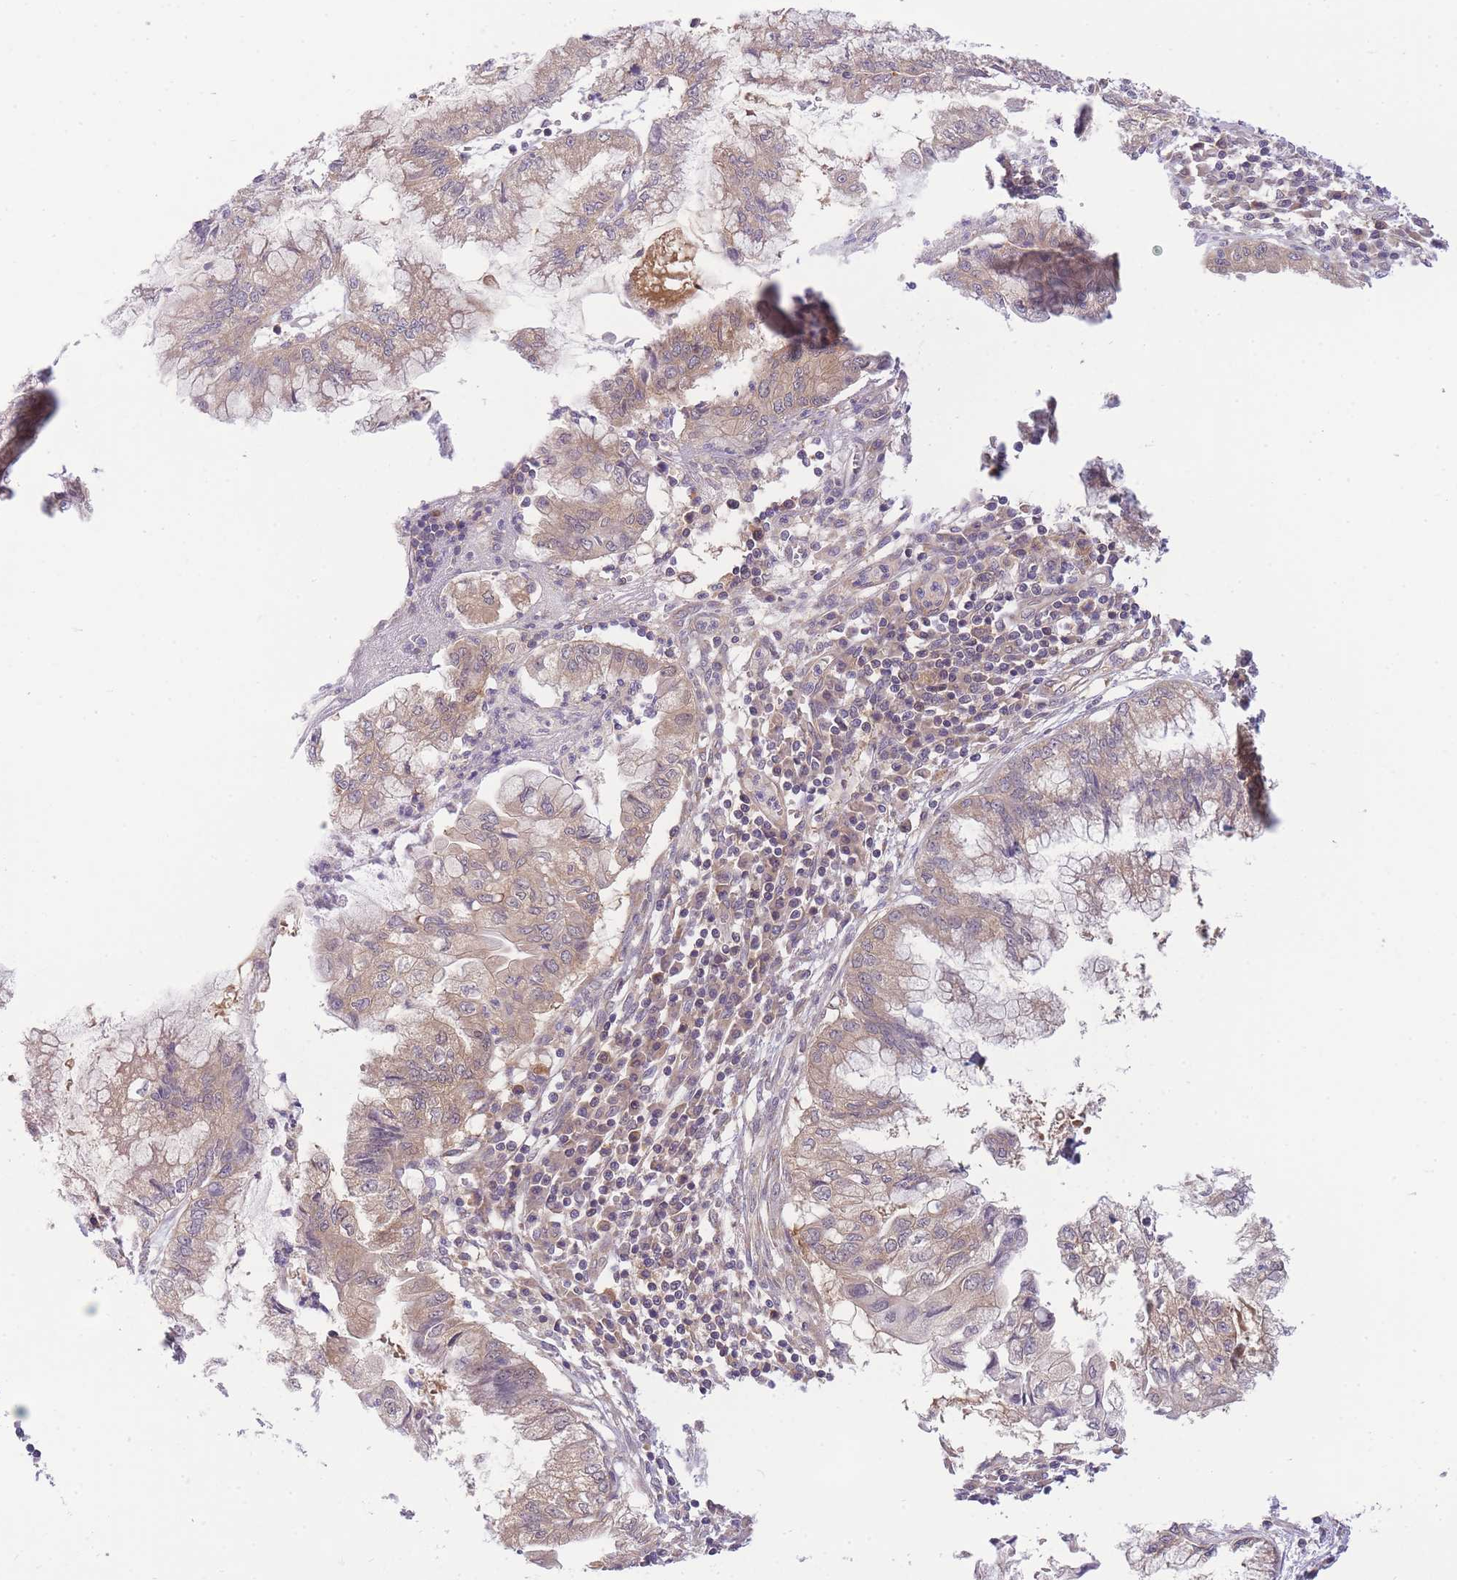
{"staining": {"intensity": "weak", "quantity": "25%-75%", "location": "cytoplasmic/membranous"}, "tissue": "pancreatic cancer", "cell_type": "Tumor cells", "image_type": "cancer", "snomed": [{"axis": "morphology", "description": "Adenocarcinoma, NOS"}, {"axis": "topography", "description": "Pancreas"}], "caption": "Pancreatic cancer (adenocarcinoma) tissue displays weak cytoplasmic/membranous staining in about 25%-75% of tumor cells", "gene": "PFDN6", "patient": {"sex": "male", "age": 73}}